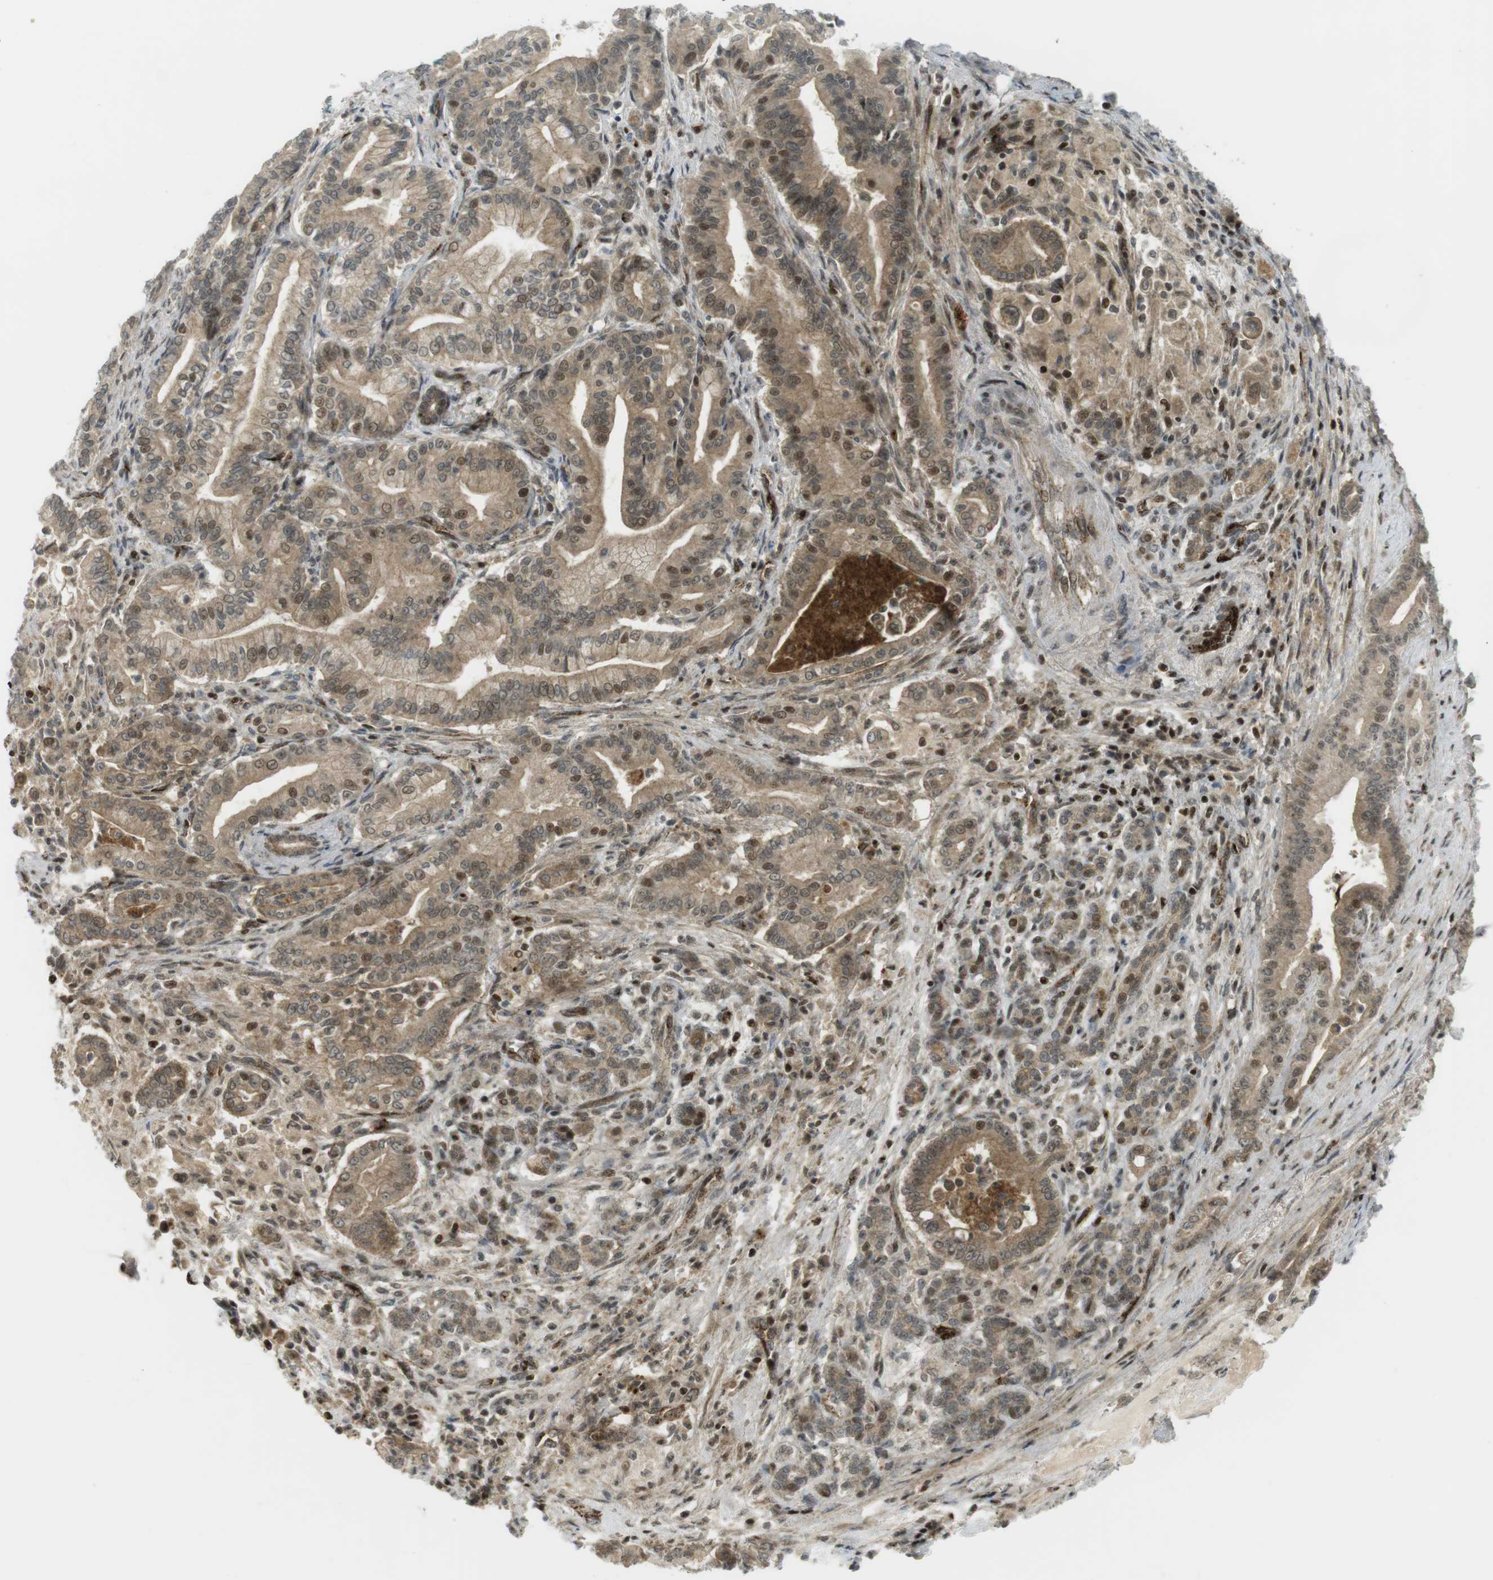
{"staining": {"intensity": "moderate", "quantity": ">75%", "location": "cytoplasmic/membranous,nuclear"}, "tissue": "pancreatic cancer", "cell_type": "Tumor cells", "image_type": "cancer", "snomed": [{"axis": "morphology", "description": "Normal tissue, NOS"}, {"axis": "morphology", "description": "Adenocarcinoma, NOS"}, {"axis": "topography", "description": "Pancreas"}], "caption": "DAB (3,3'-diaminobenzidine) immunohistochemical staining of pancreatic cancer shows moderate cytoplasmic/membranous and nuclear protein positivity in about >75% of tumor cells. (brown staining indicates protein expression, while blue staining denotes nuclei).", "gene": "PPP1R13B", "patient": {"sex": "male", "age": 63}}